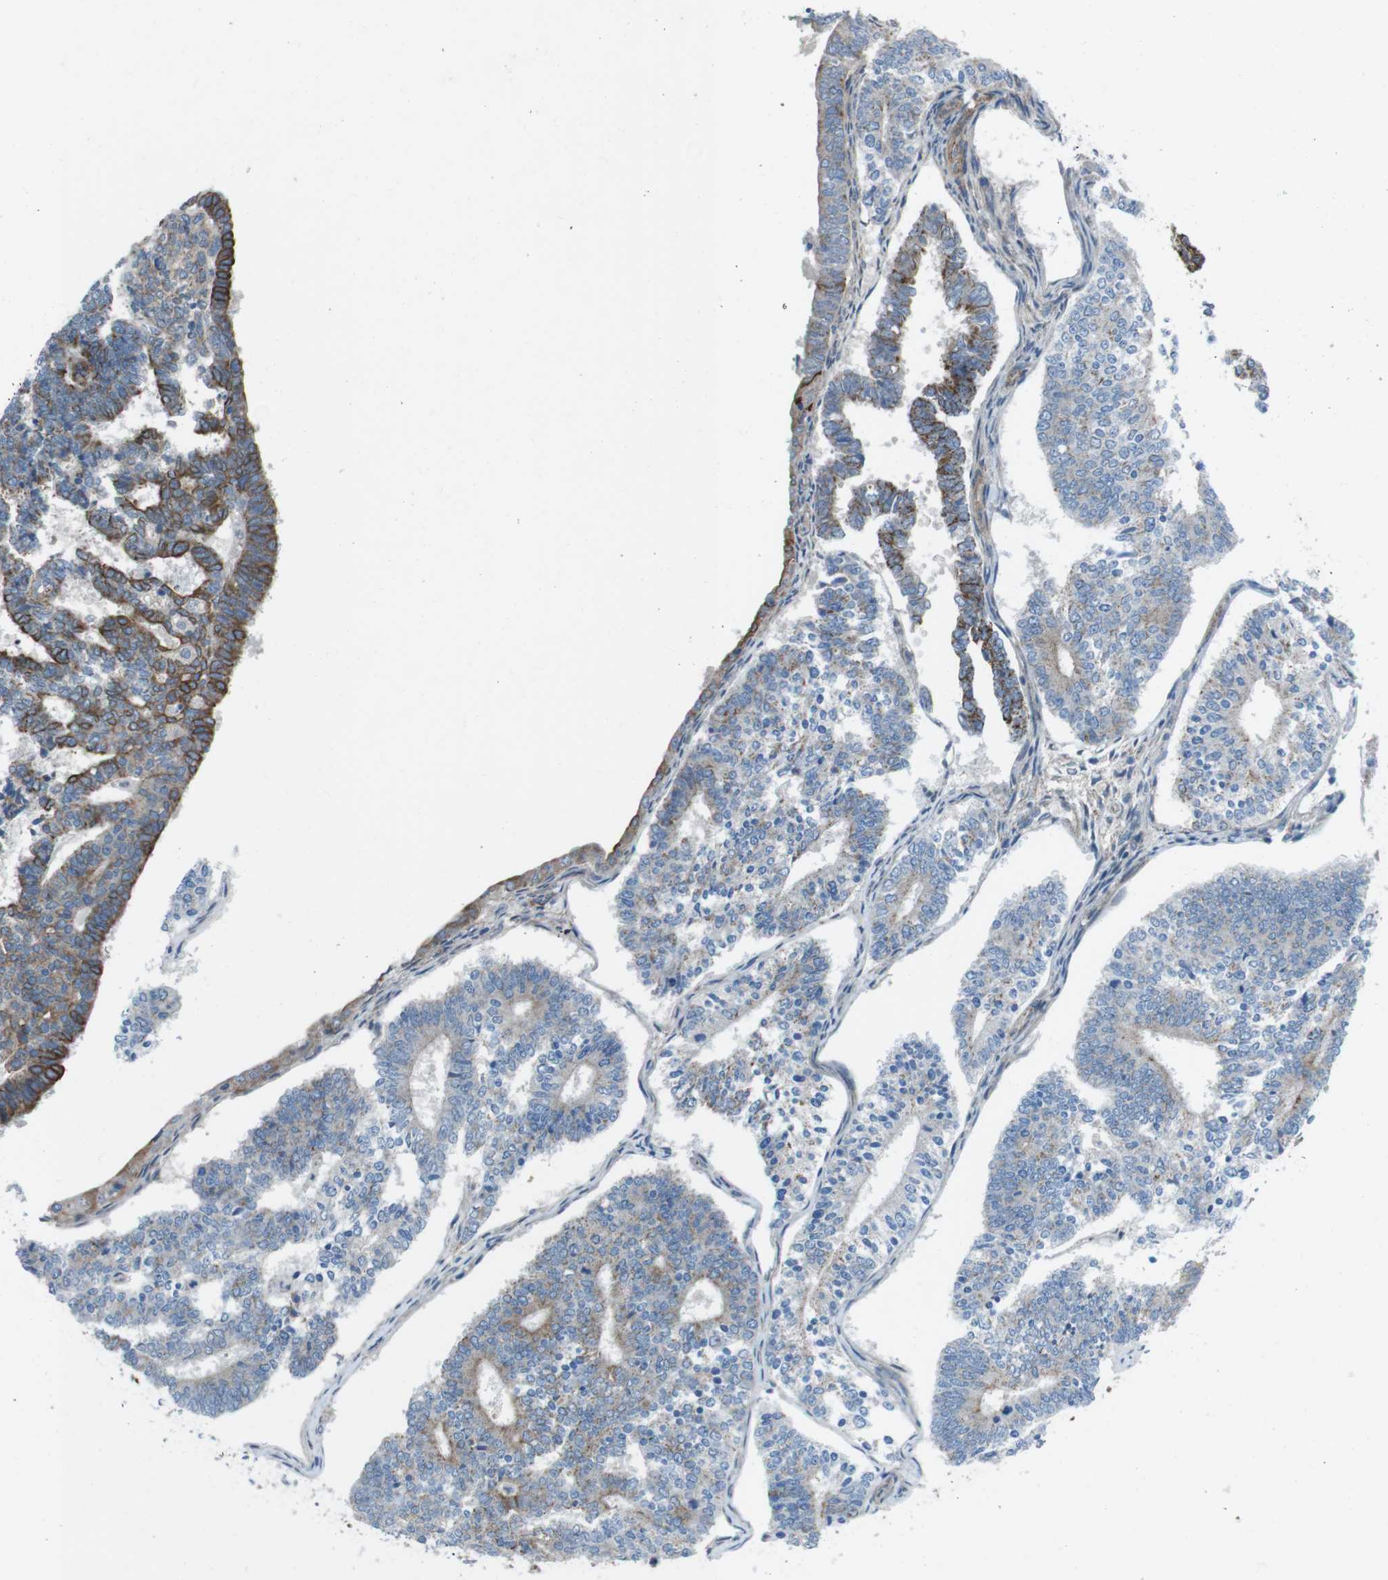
{"staining": {"intensity": "moderate", "quantity": "<25%", "location": "cytoplasmic/membranous"}, "tissue": "endometrial cancer", "cell_type": "Tumor cells", "image_type": "cancer", "snomed": [{"axis": "morphology", "description": "Adenocarcinoma, NOS"}, {"axis": "topography", "description": "Endometrium"}], "caption": "Moderate cytoplasmic/membranous staining for a protein is present in about <25% of tumor cells of endometrial adenocarcinoma using immunohistochemistry.", "gene": "FAM174B", "patient": {"sex": "female", "age": 70}}